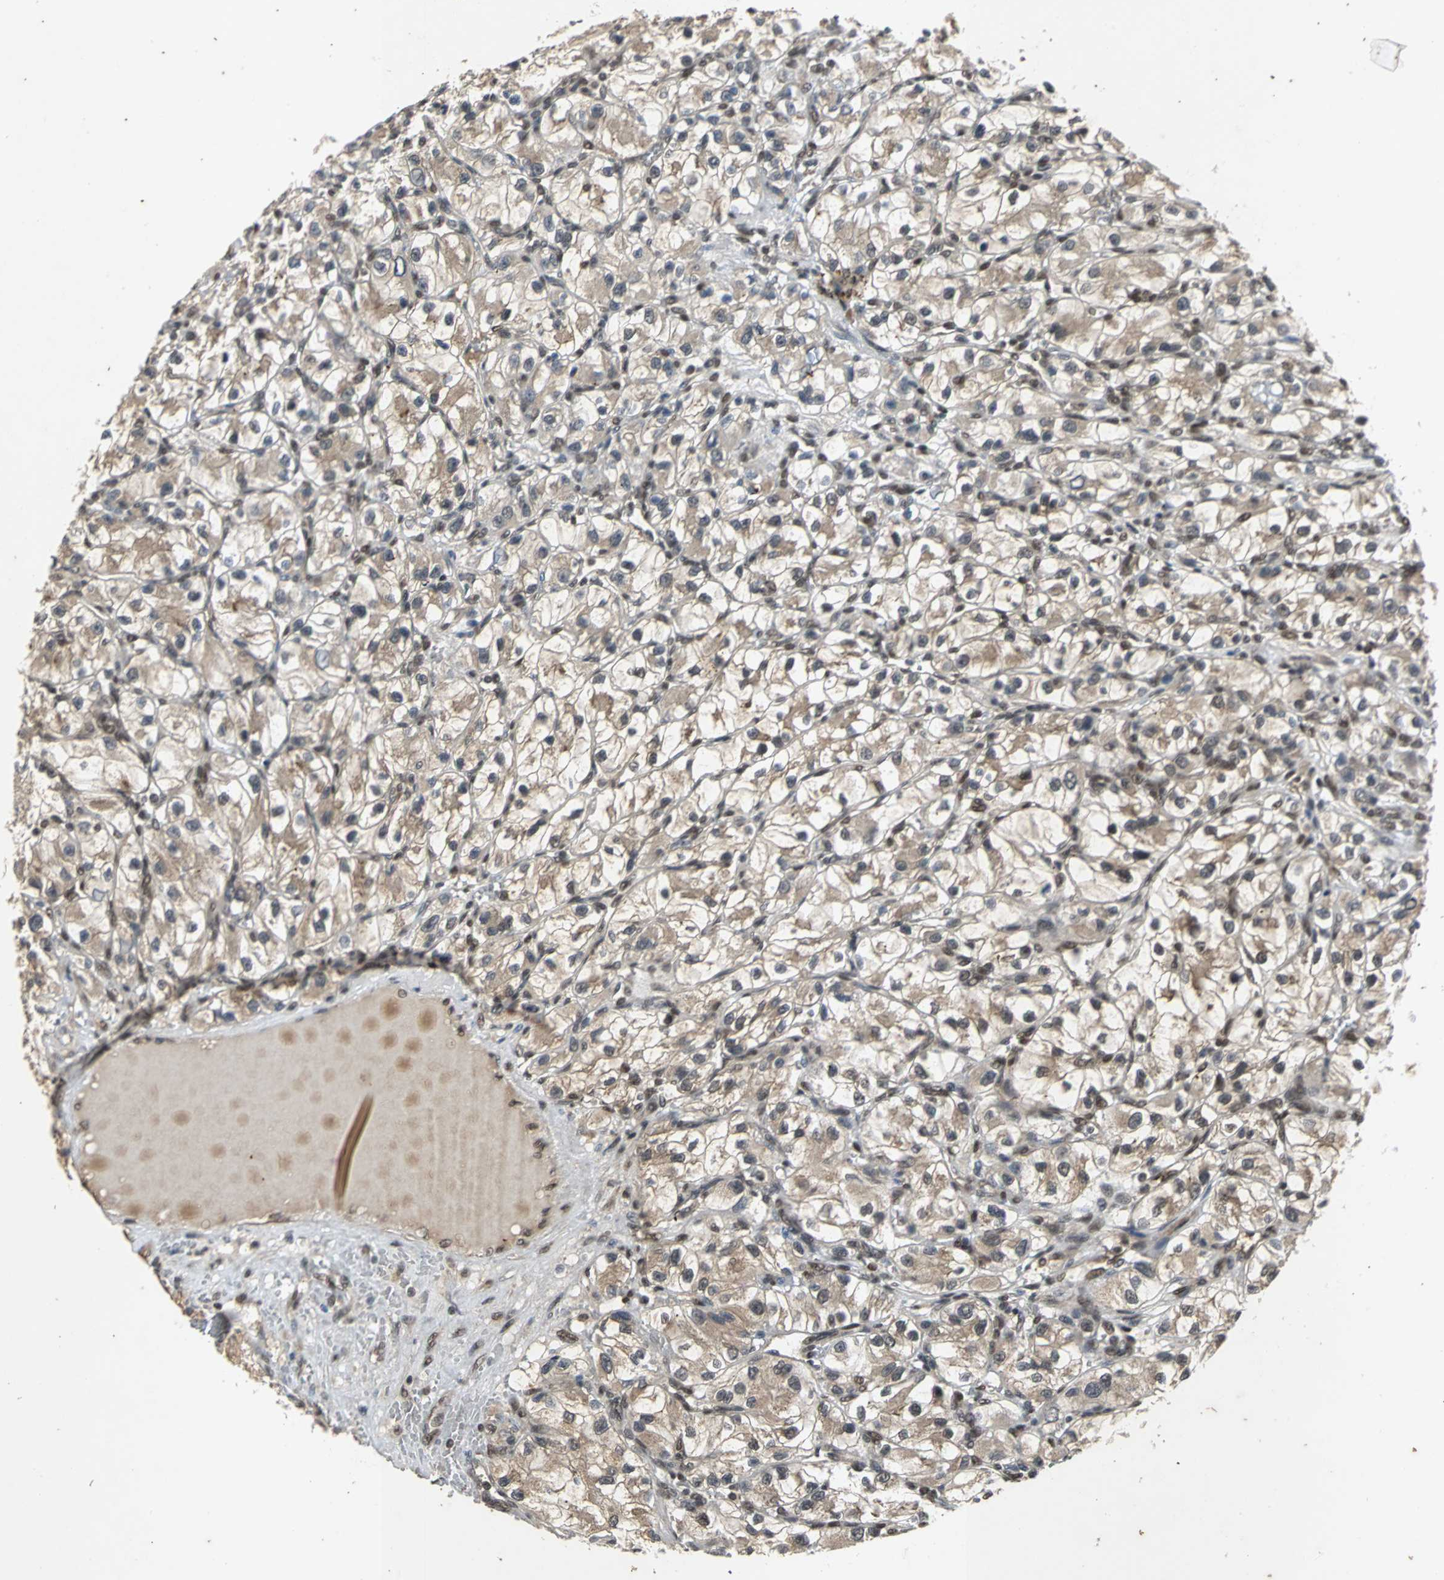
{"staining": {"intensity": "moderate", "quantity": "25%-75%", "location": "cytoplasmic/membranous"}, "tissue": "renal cancer", "cell_type": "Tumor cells", "image_type": "cancer", "snomed": [{"axis": "morphology", "description": "Adenocarcinoma, NOS"}, {"axis": "topography", "description": "Kidney"}], "caption": "There is medium levels of moderate cytoplasmic/membranous staining in tumor cells of renal cancer (adenocarcinoma), as demonstrated by immunohistochemical staining (brown color).", "gene": "NOTCH3", "patient": {"sex": "female", "age": 57}}